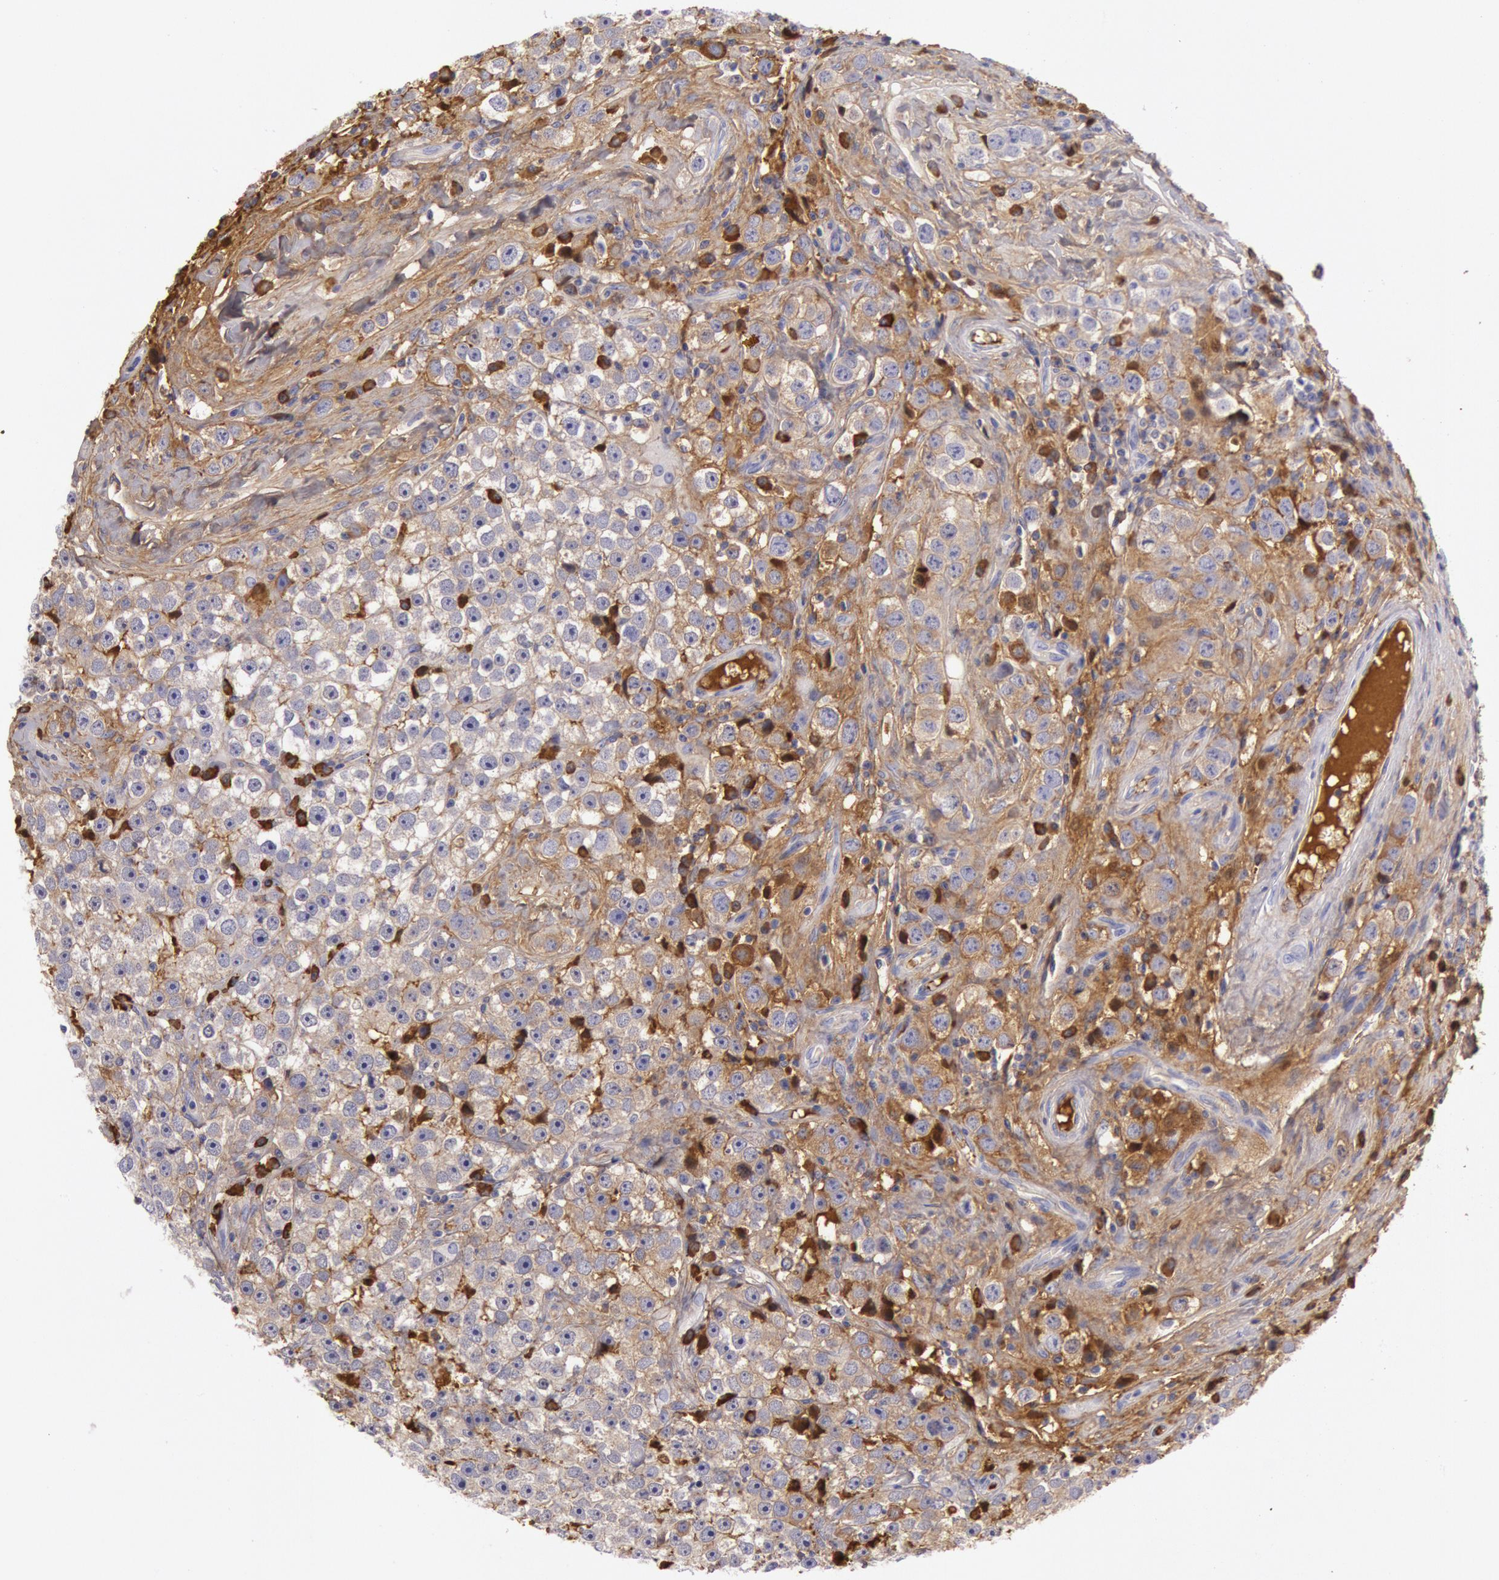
{"staining": {"intensity": "strong", "quantity": ">75%", "location": "cytoplasmic/membranous"}, "tissue": "testis cancer", "cell_type": "Tumor cells", "image_type": "cancer", "snomed": [{"axis": "morphology", "description": "Seminoma, NOS"}, {"axis": "topography", "description": "Testis"}], "caption": "There is high levels of strong cytoplasmic/membranous positivity in tumor cells of testis cancer (seminoma), as demonstrated by immunohistochemical staining (brown color).", "gene": "IGHG1", "patient": {"sex": "male", "age": 32}}